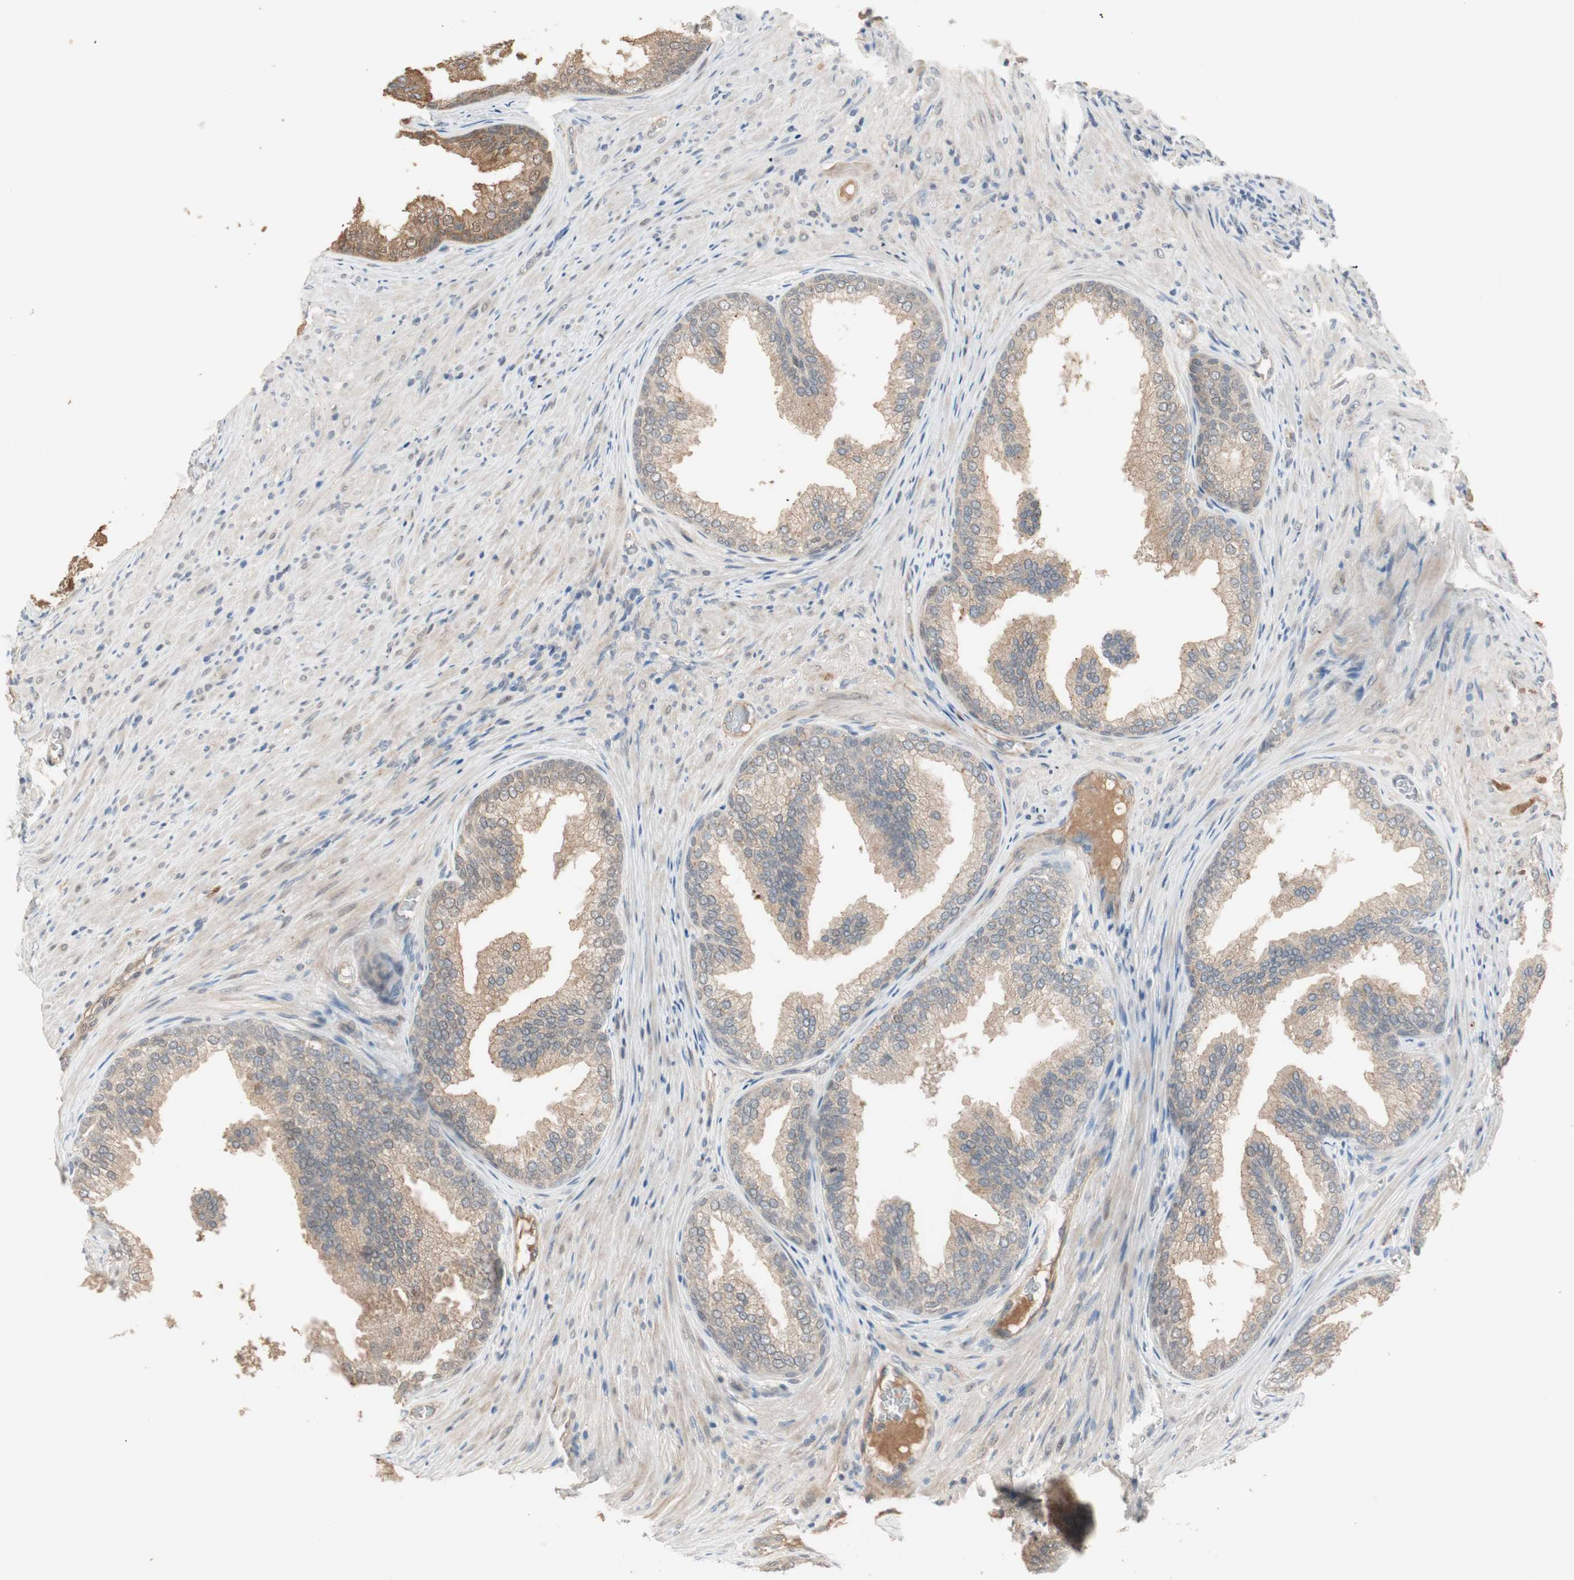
{"staining": {"intensity": "weak", "quantity": ">75%", "location": "cytoplasmic/membranous"}, "tissue": "prostate", "cell_type": "Glandular cells", "image_type": "normal", "snomed": [{"axis": "morphology", "description": "Normal tissue, NOS"}, {"axis": "topography", "description": "Prostate"}], "caption": "Immunohistochemical staining of unremarkable prostate demonstrates >75% levels of weak cytoplasmic/membranous protein positivity in approximately >75% of glandular cells.", "gene": "RNGTT", "patient": {"sex": "male", "age": 76}}